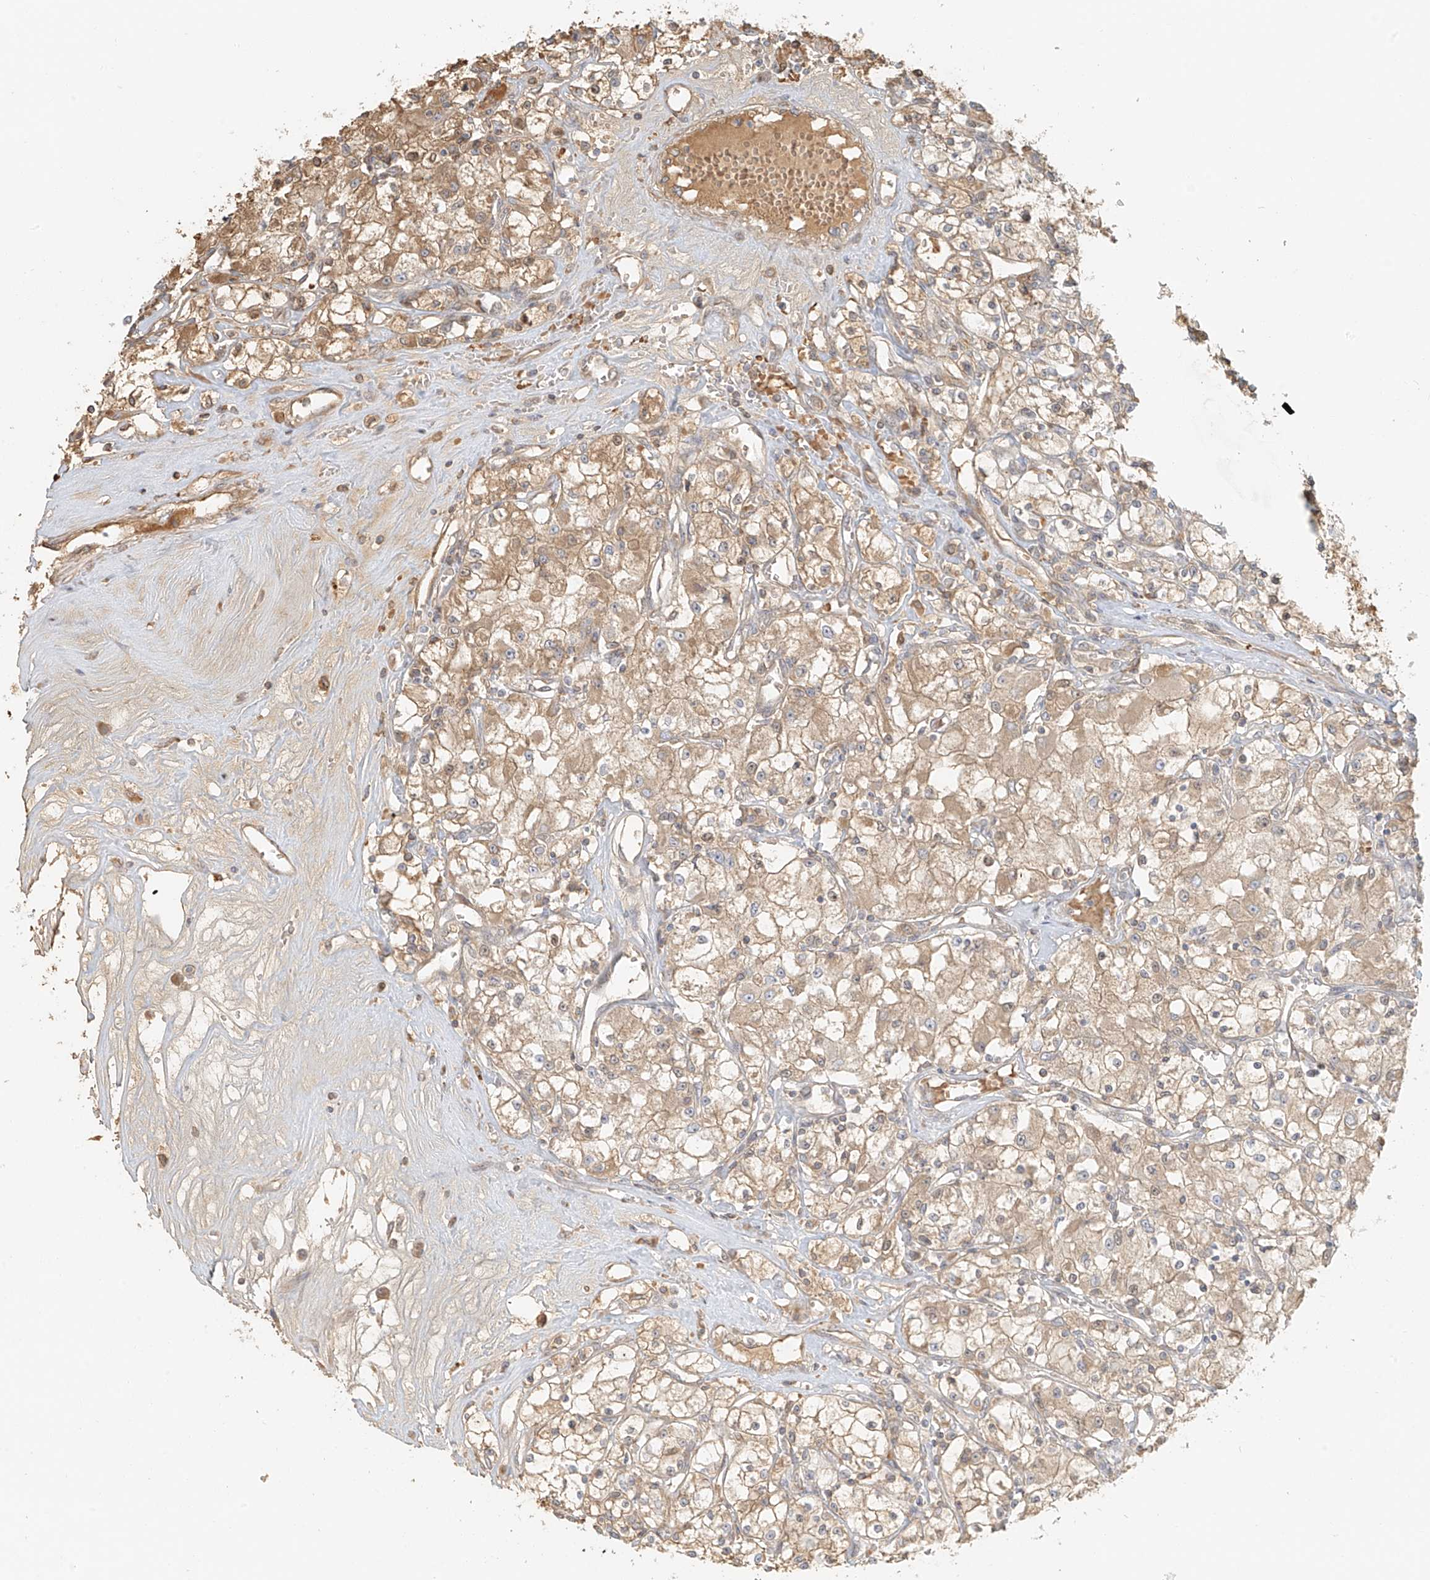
{"staining": {"intensity": "weak", "quantity": ">75%", "location": "cytoplasmic/membranous"}, "tissue": "renal cancer", "cell_type": "Tumor cells", "image_type": "cancer", "snomed": [{"axis": "morphology", "description": "Adenocarcinoma, NOS"}, {"axis": "topography", "description": "Kidney"}], "caption": "Immunohistochemical staining of renal adenocarcinoma displays weak cytoplasmic/membranous protein positivity in approximately >75% of tumor cells. The staining is performed using DAB (3,3'-diaminobenzidine) brown chromogen to label protein expression. The nuclei are counter-stained blue using hematoxylin.", "gene": "UPK1B", "patient": {"sex": "female", "age": 59}}